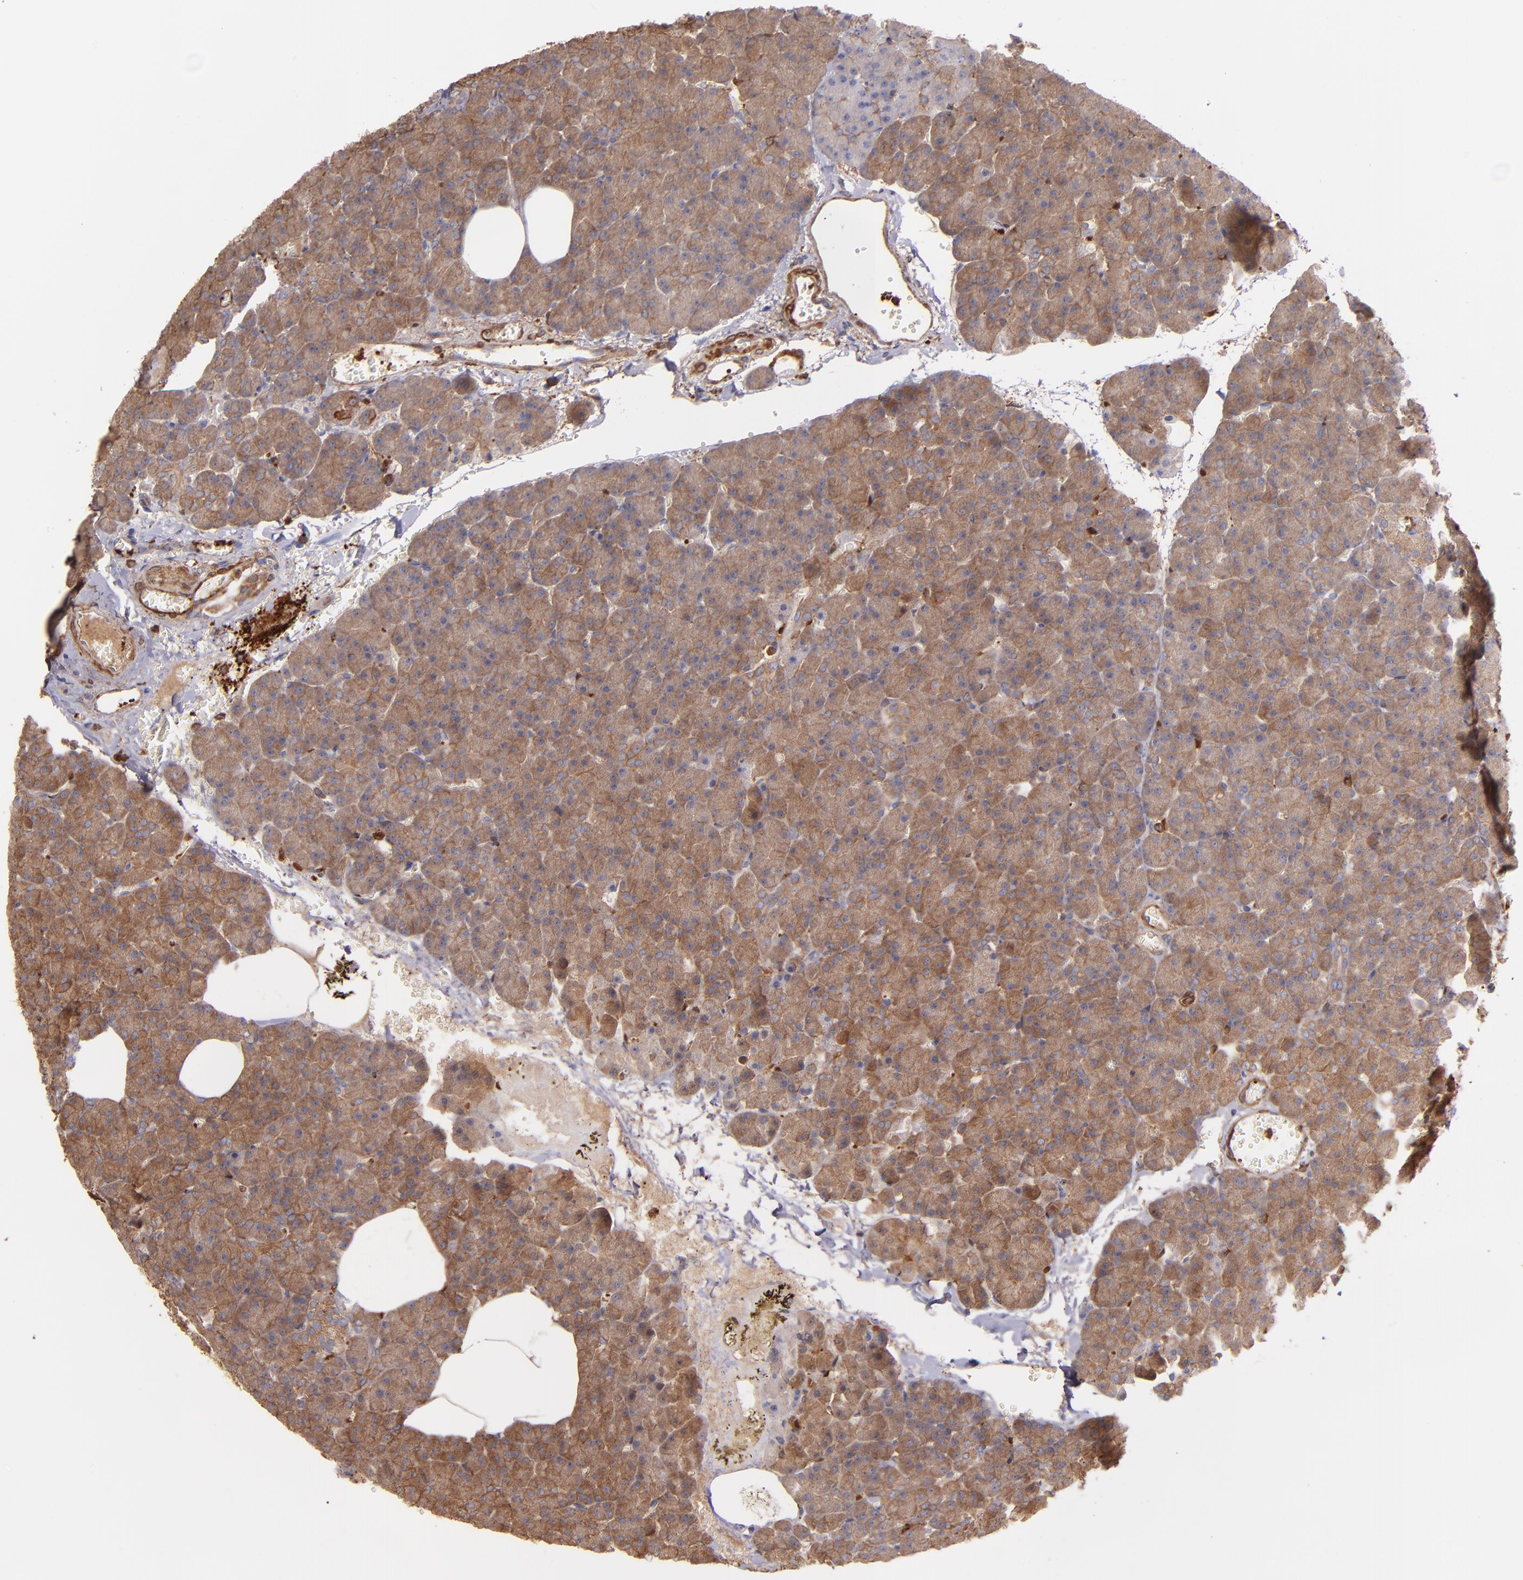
{"staining": {"intensity": "moderate", "quantity": ">75%", "location": "cytoplasmic/membranous"}, "tissue": "pancreas", "cell_type": "Exocrine glandular cells", "image_type": "normal", "snomed": [{"axis": "morphology", "description": "Normal tissue, NOS"}, {"axis": "topography", "description": "Pancreas"}], "caption": "IHC histopathology image of unremarkable pancreas: human pancreas stained using IHC exhibits medium levels of moderate protein expression localized specifically in the cytoplasmic/membranous of exocrine glandular cells, appearing as a cytoplasmic/membranous brown color.", "gene": "VCL", "patient": {"sex": "female", "age": 35}}